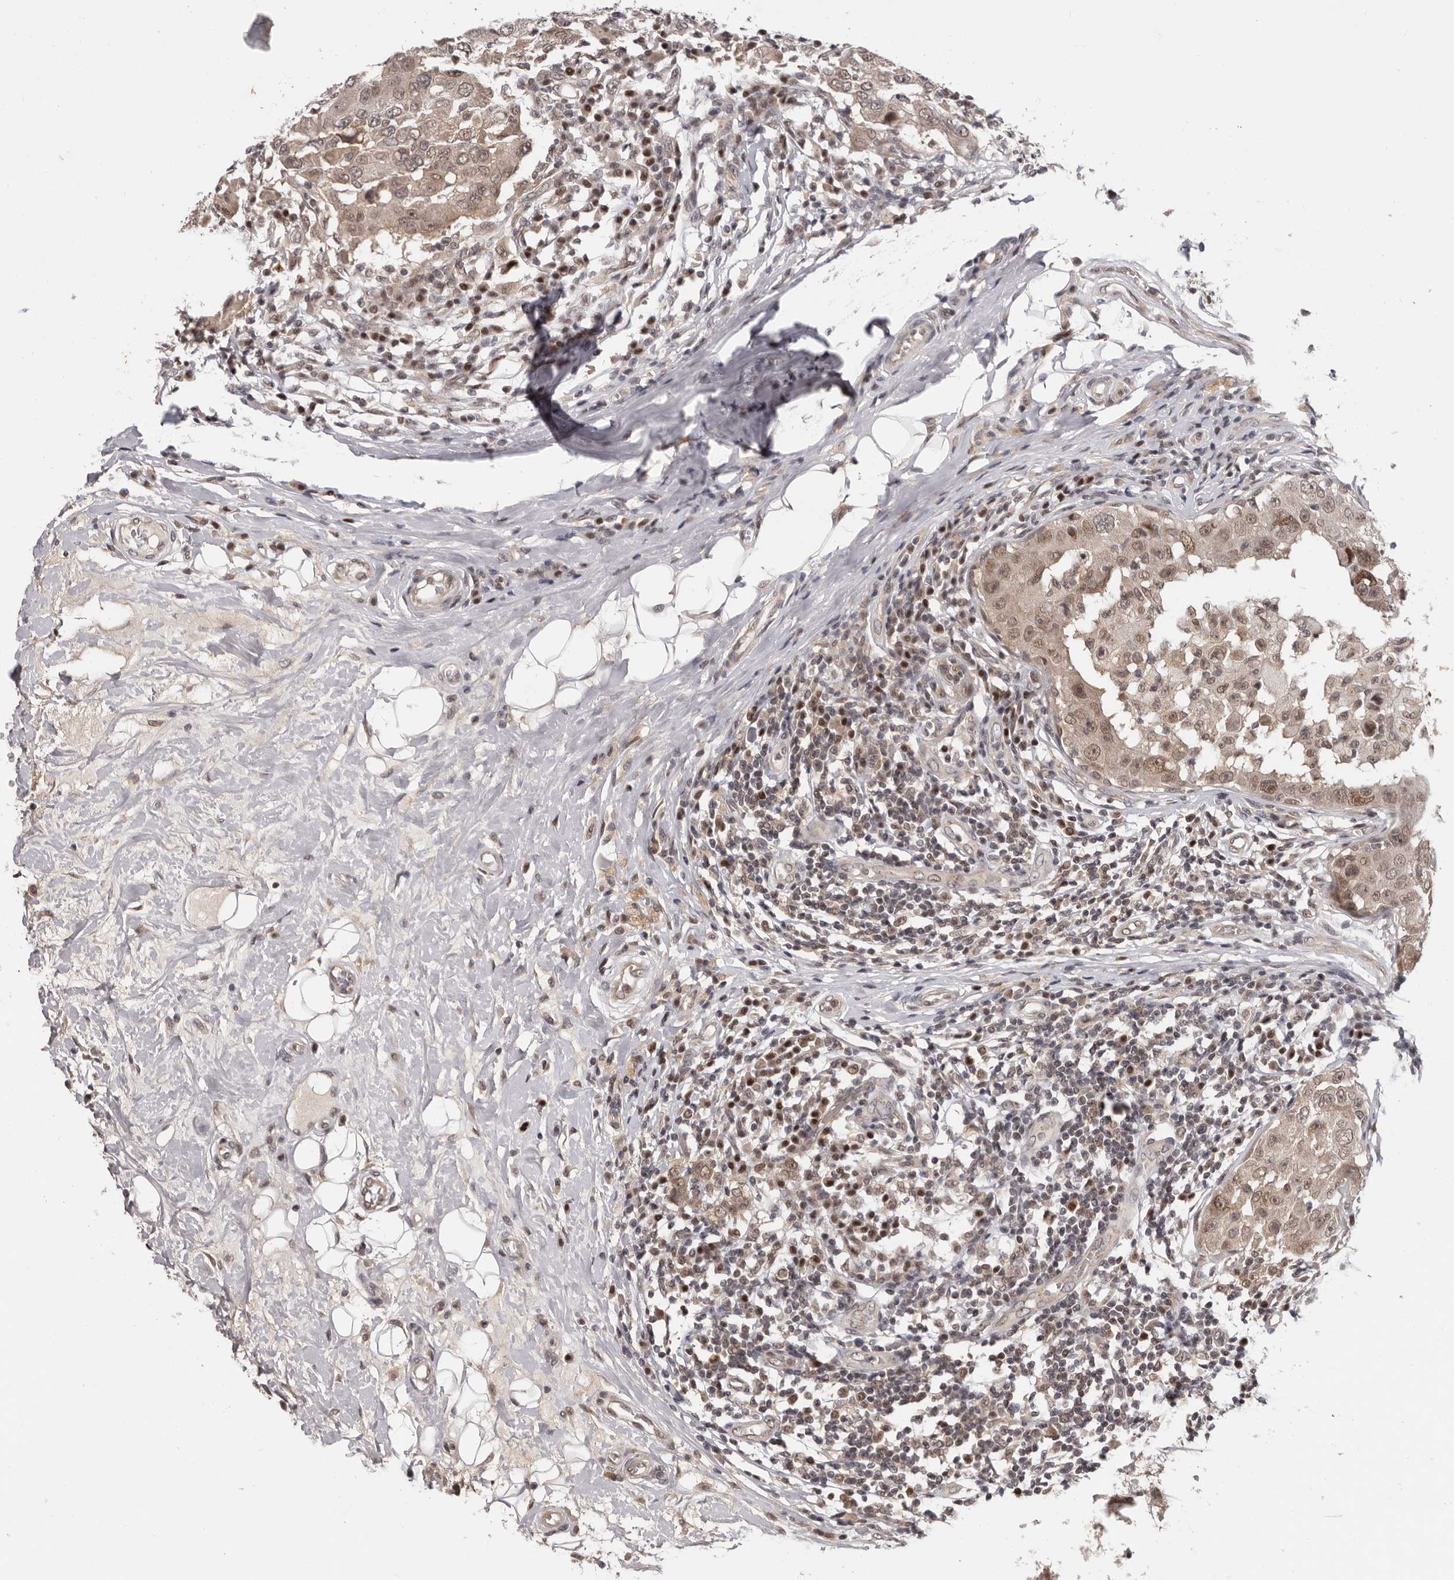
{"staining": {"intensity": "moderate", "quantity": ">75%", "location": "cytoplasmic/membranous,nuclear"}, "tissue": "breast cancer", "cell_type": "Tumor cells", "image_type": "cancer", "snomed": [{"axis": "morphology", "description": "Duct carcinoma"}, {"axis": "topography", "description": "Breast"}], "caption": "Invasive ductal carcinoma (breast) stained with DAB (3,3'-diaminobenzidine) immunohistochemistry (IHC) demonstrates medium levels of moderate cytoplasmic/membranous and nuclear positivity in approximately >75% of tumor cells.", "gene": "TBX5", "patient": {"sex": "female", "age": 27}}